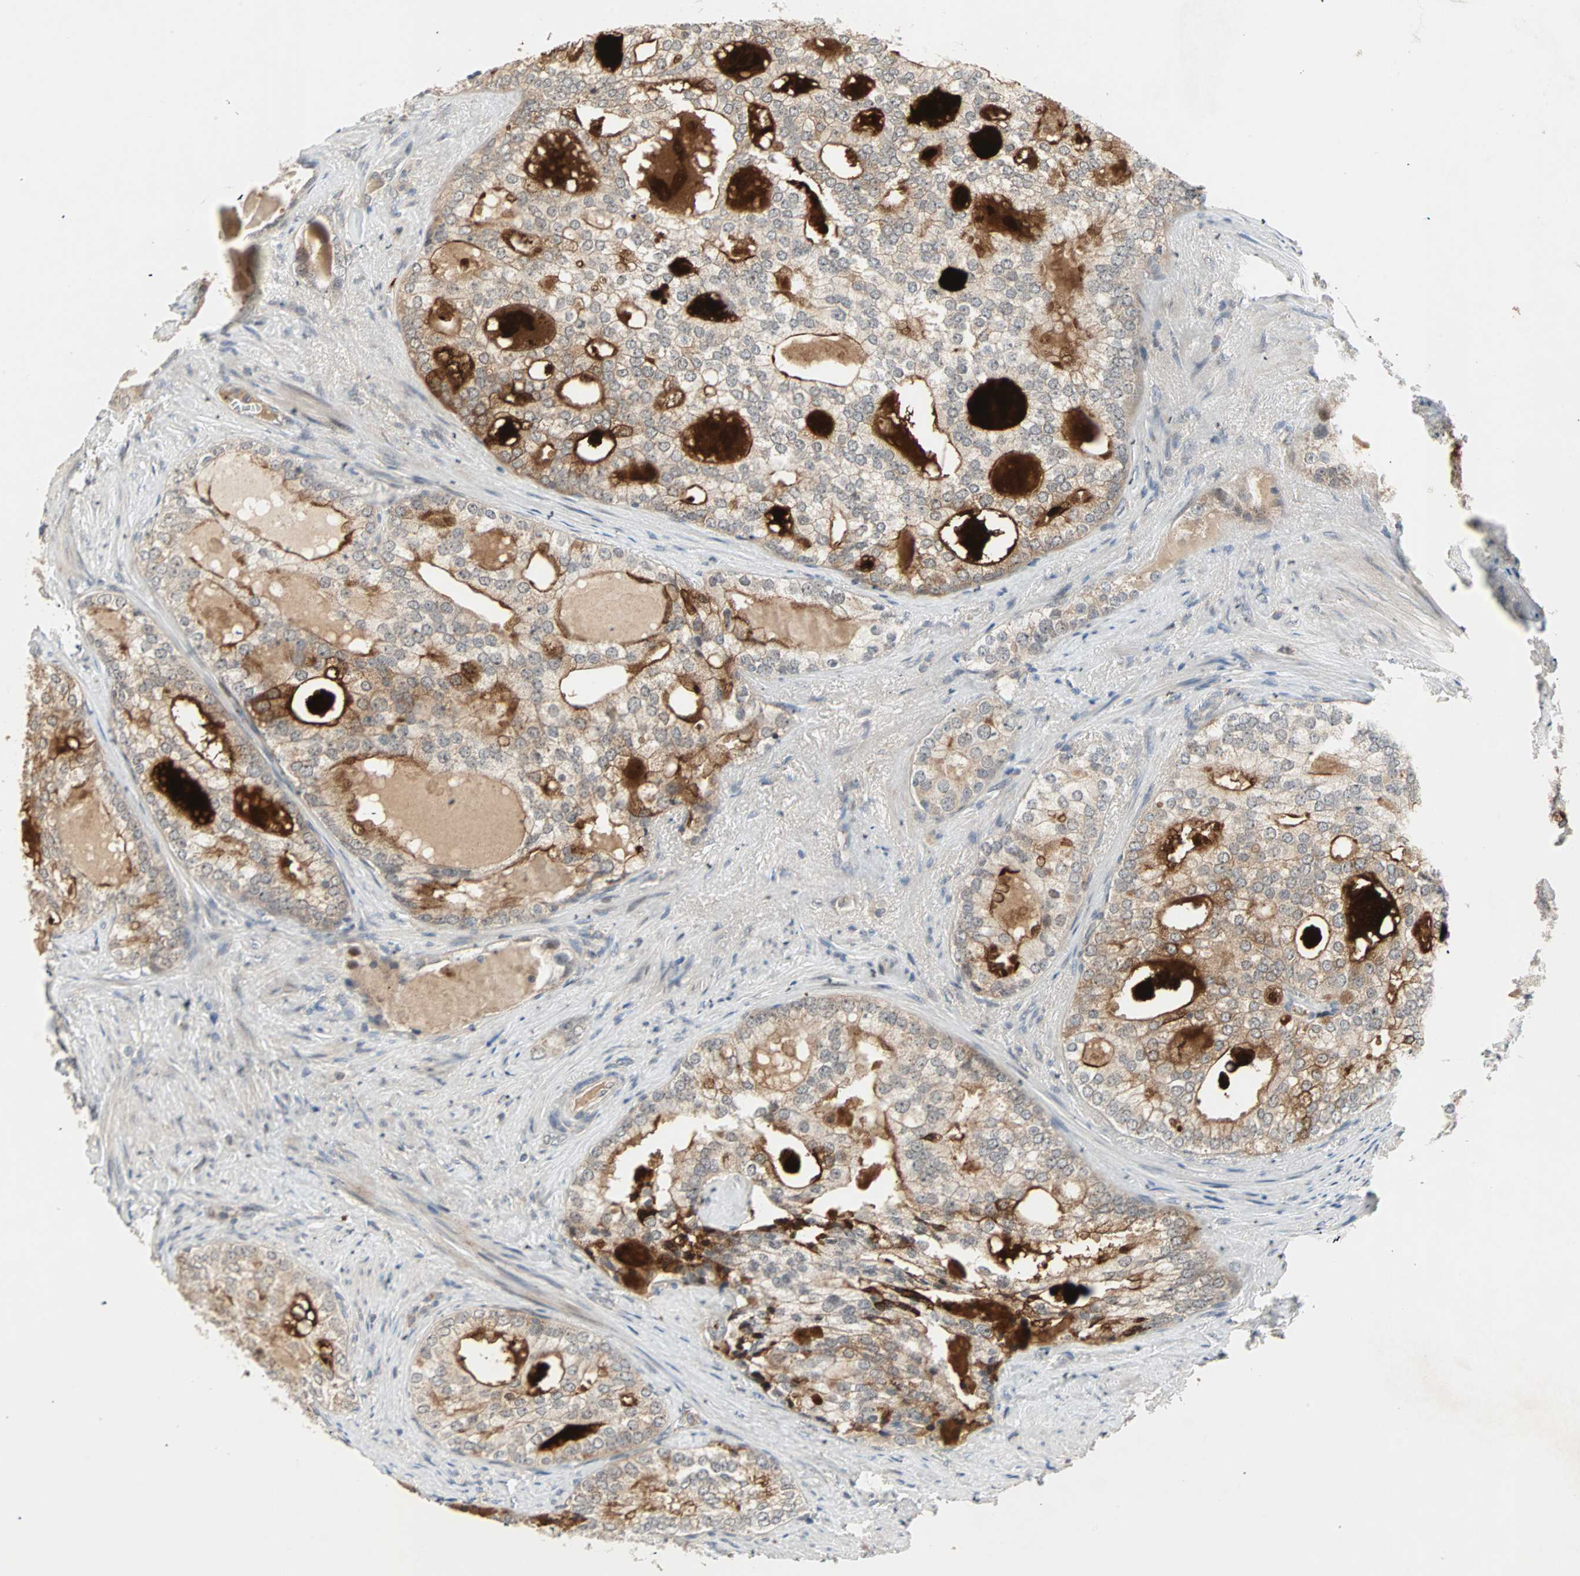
{"staining": {"intensity": "moderate", "quantity": "25%-75%", "location": "cytoplasmic/membranous"}, "tissue": "prostate cancer", "cell_type": "Tumor cells", "image_type": "cancer", "snomed": [{"axis": "morphology", "description": "Adenocarcinoma, High grade"}, {"axis": "topography", "description": "Prostate"}], "caption": "Protein positivity by immunohistochemistry reveals moderate cytoplasmic/membranous expression in about 25%-75% of tumor cells in high-grade adenocarcinoma (prostate).", "gene": "PROS1", "patient": {"sex": "male", "age": 66}}